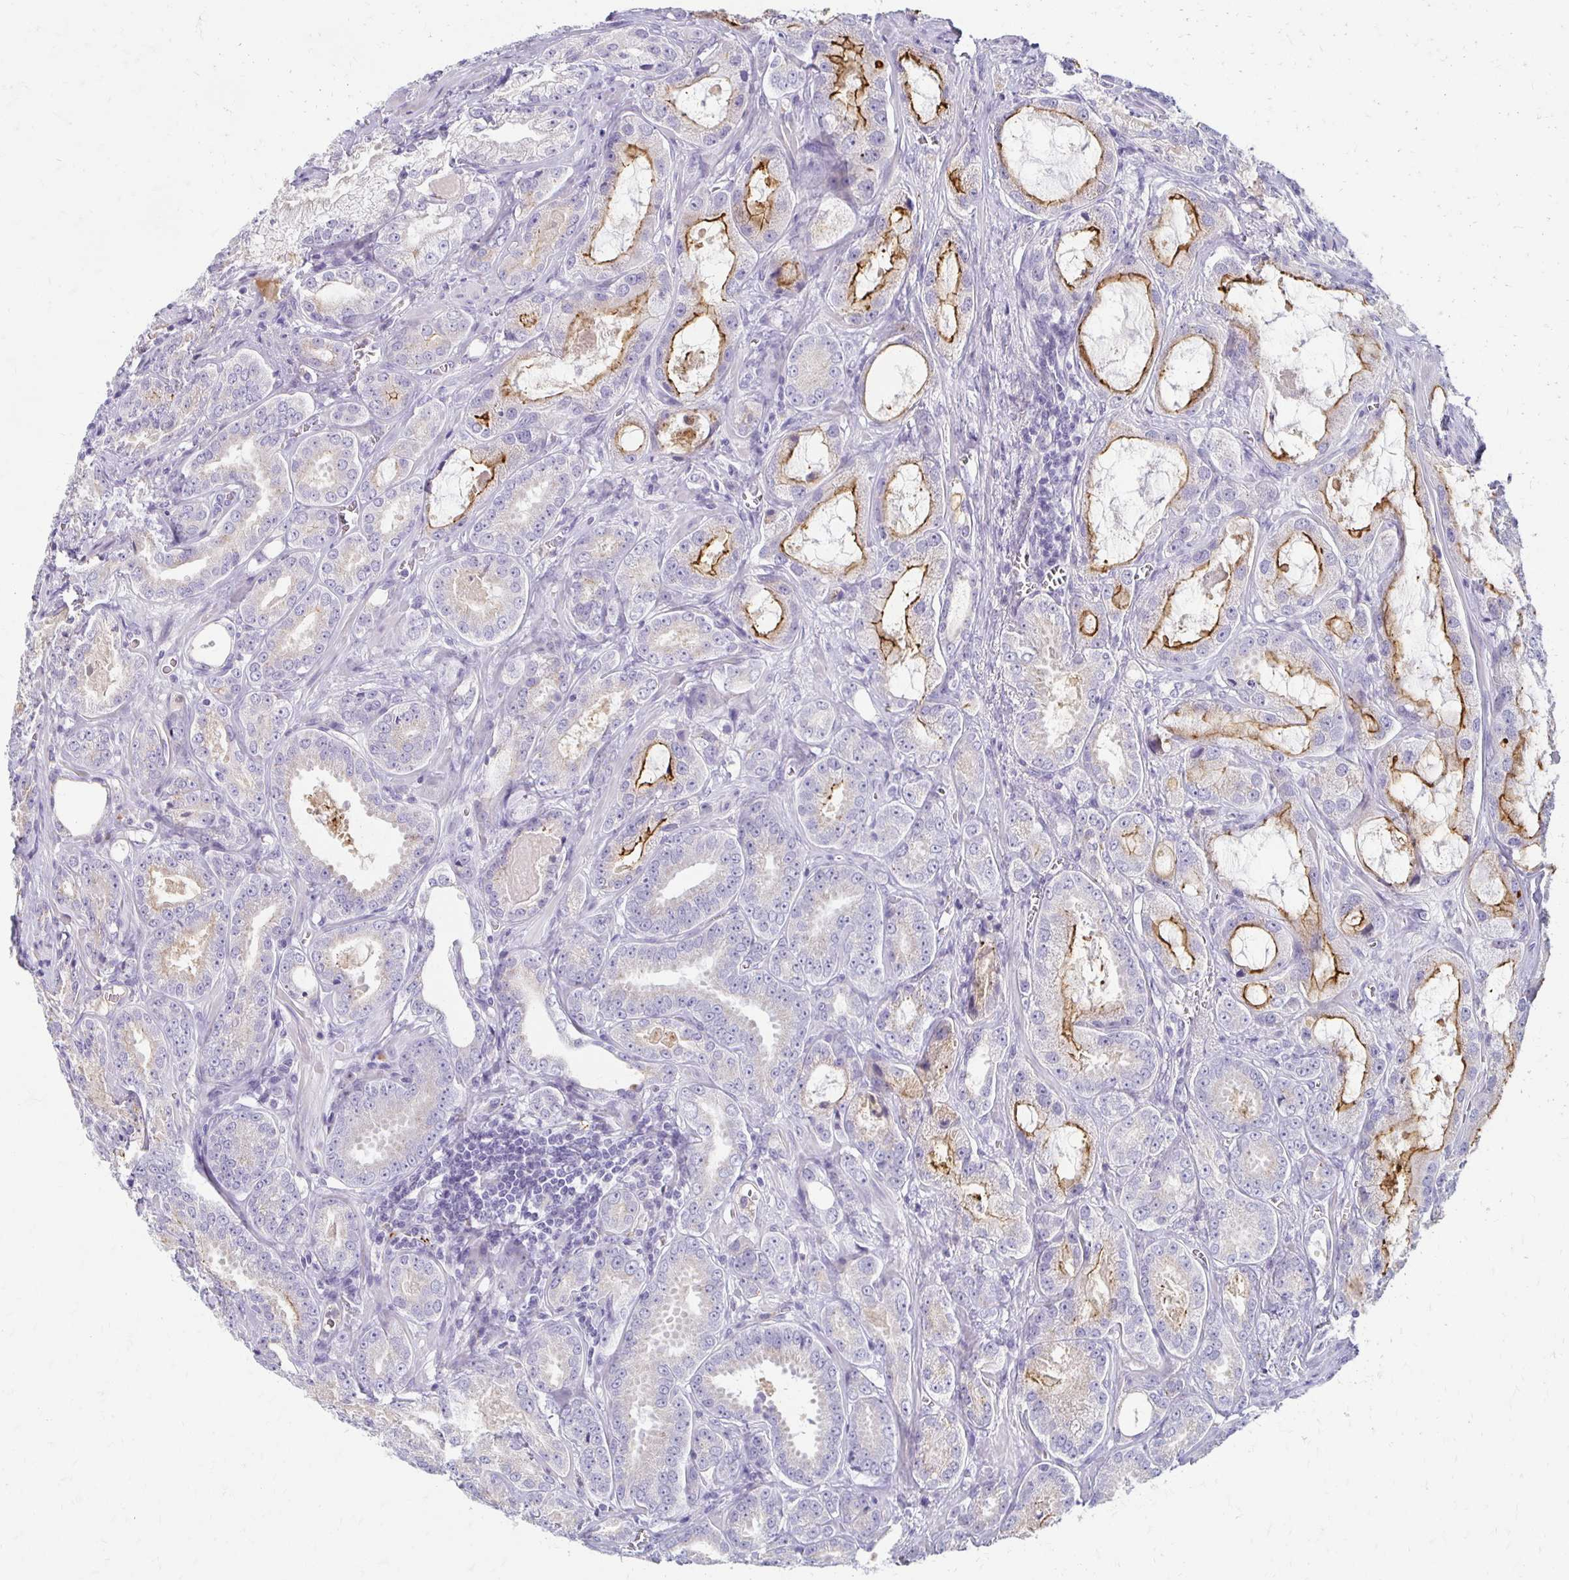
{"staining": {"intensity": "moderate", "quantity": "<25%", "location": "cytoplasmic/membranous"}, "tissue": "prostate cancer", "cell_type": "Tumor cells", "image_type": "cancer", "snomed": [{"axis": "morphology", "description": "Adenocarcinoma, High grade"}, {"axis": "topography", "description": "Prostate"}], "caption": "Protein staining exhibits moderate cytoplasmic/membranous staining in about <25% of tumor cells in prostate cancer (adenocarcinoma (high-grade)).", "gene": "BBS12", "patient": {"sex": "male", "age": 64}}